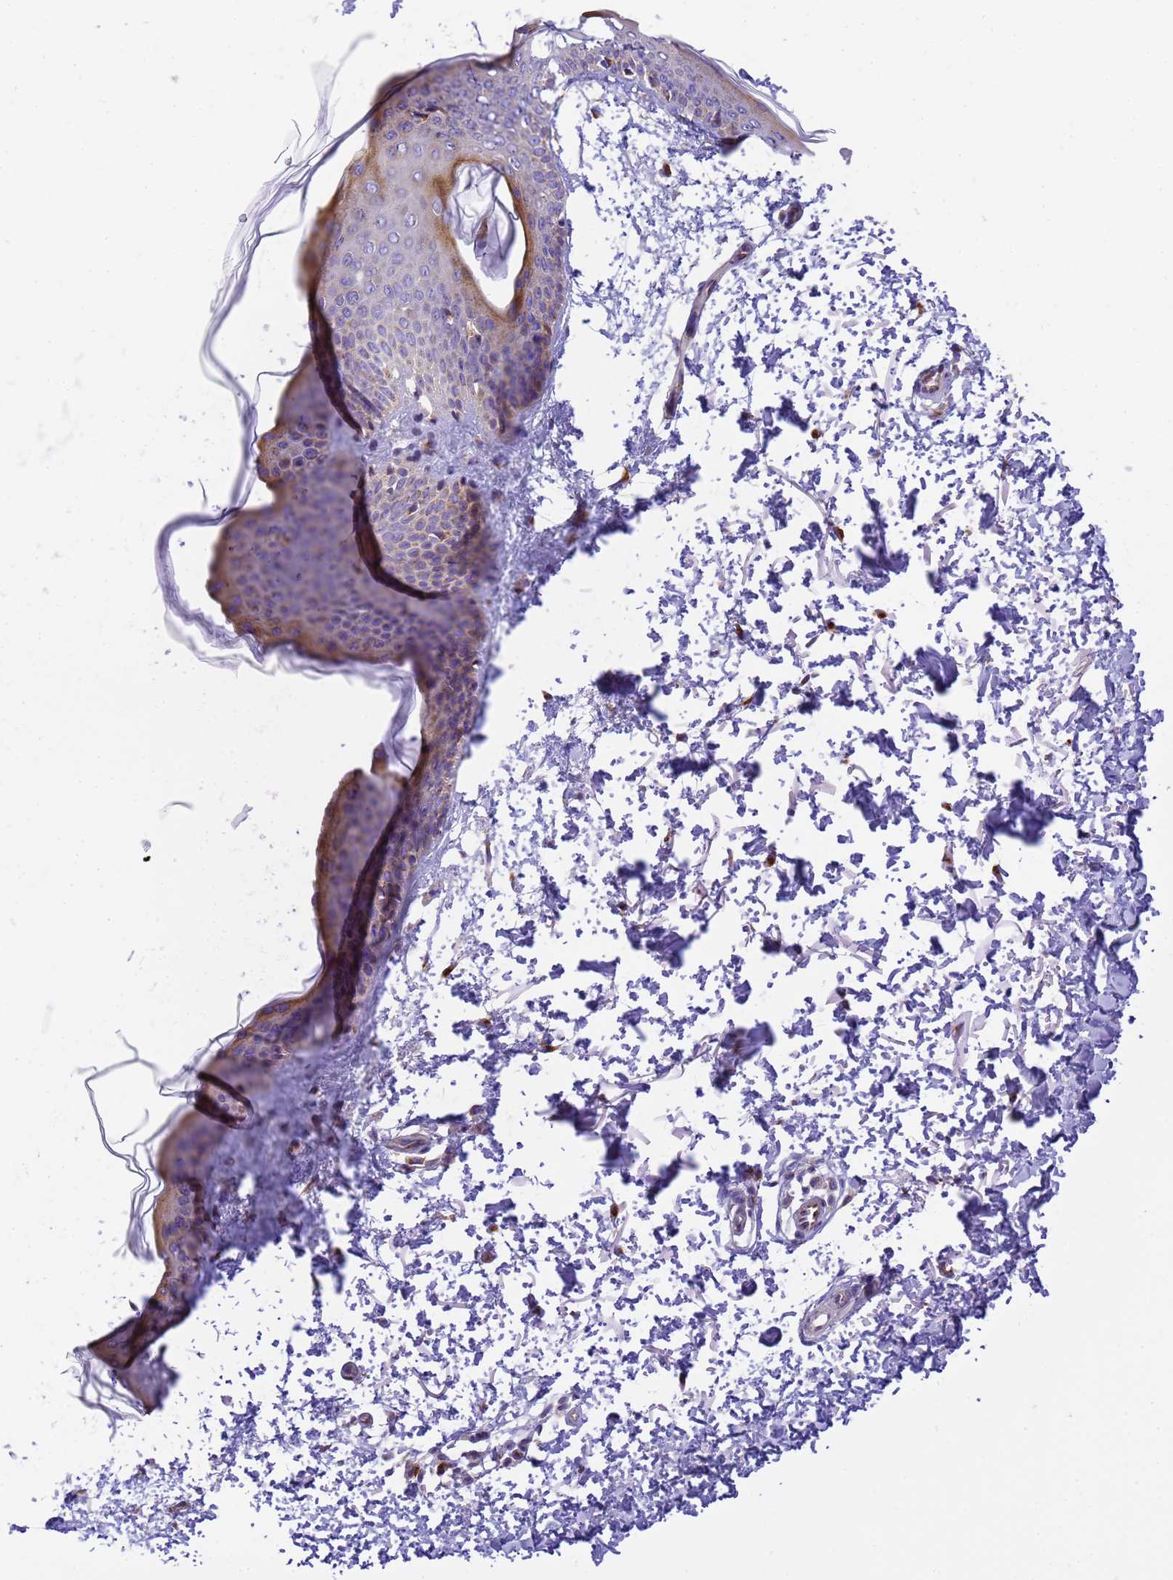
{"staining": {"intensity": "weak", "quantity": ">75%", "location": "cytoplasmic/membranous"}, "tissue": "skin", "cell_type": "Fibroblasts", "image_type": "normal", "snomed": [{"axis": "morphology", "description": "Normal tissue, NOS"}, {"axis": "topography", "description": "Skin"}], "caption": "Immunohistochemistry of unremarkable skin exhibits low levels of weak cytoplasmic/membranous staining in about >75% of fibroblasts.", "gene": "RHBDD3", "patient": {"sex": "male", "age": 66}}